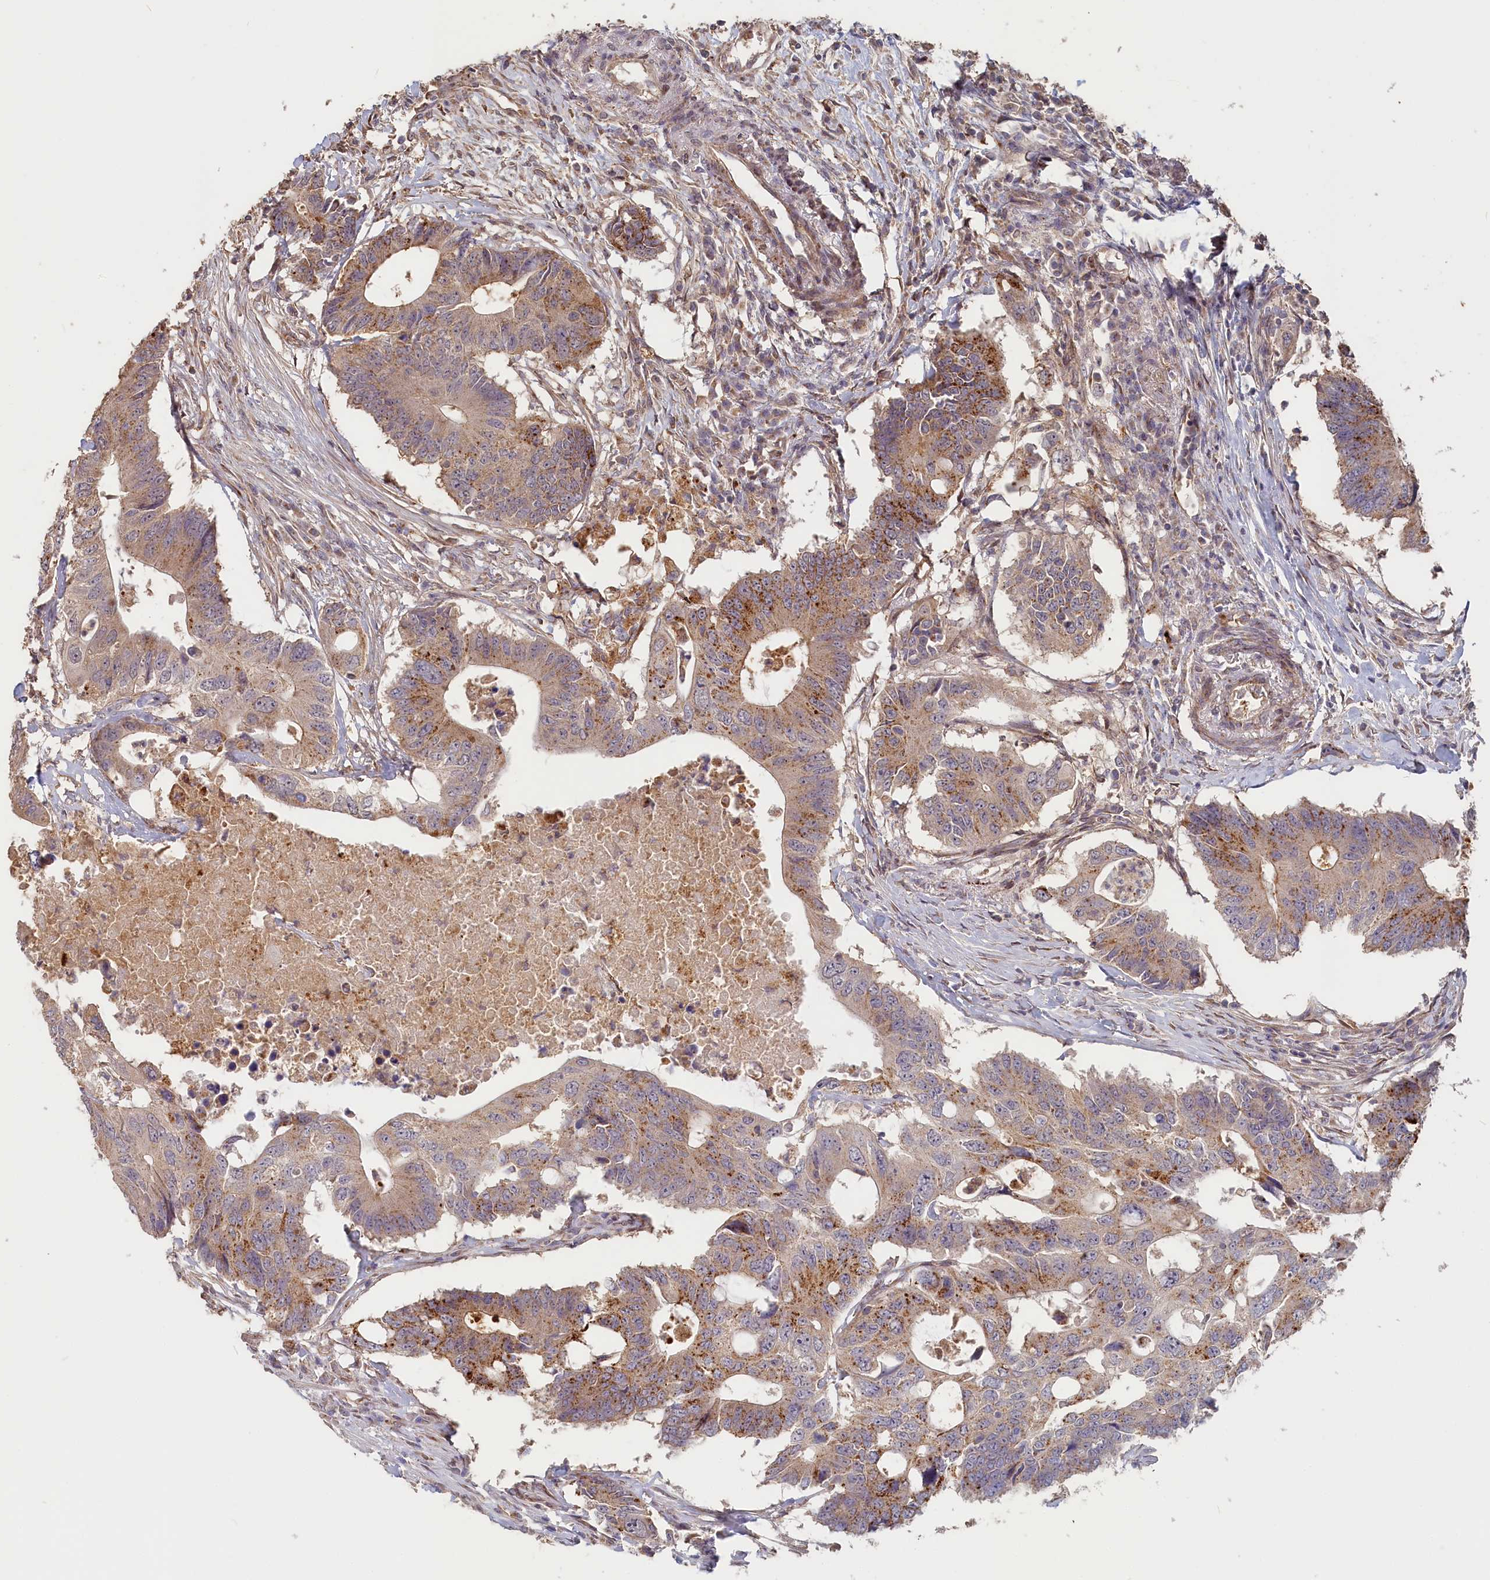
{"staining": {"intensity": "weak", "quantity": ">75%", "location": "cytoplasmic/membranous"}, "tissue": "colorectal cancer", "cell_type": "Tumor cells", "image_type": "cancer", "snomed": [{"axis": "morphology", "description": "Adenocarcinoma, NOS"}, {"axis": "topography", "description": "Colon"}], "caption": "A brown stain shows weak cytoplasmic/membranous staining of a protein in colorectal cancer tumor cells.", "gene": "STX16", "patient": {"sex": "male", "age": 71}}